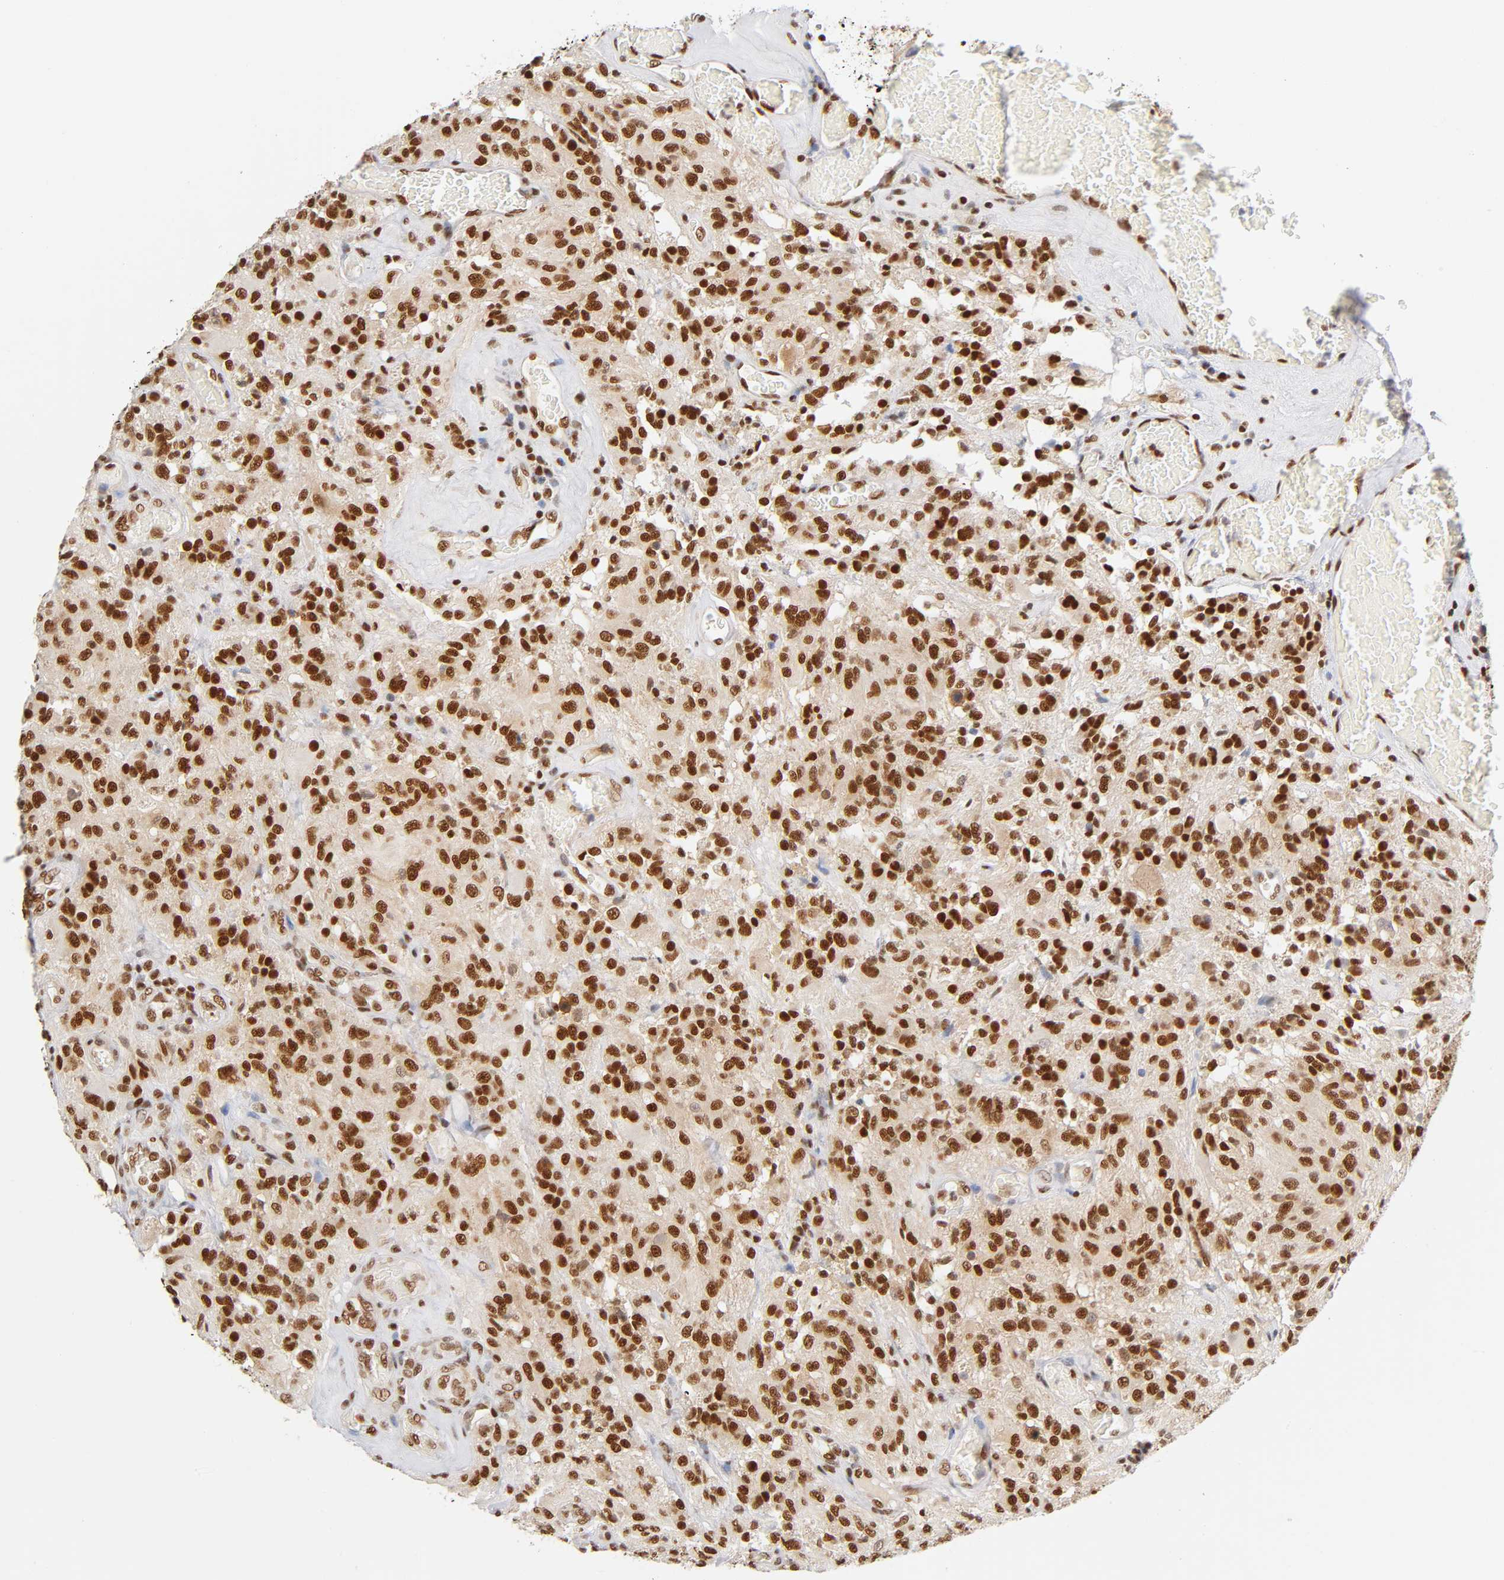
{"staining": {"intensity": "strong", "quantity": ">75%", "location": "nuclear"}, "tissue": "glioma", "cell_type": "Tumor cells", "image_type": "cancer", "snomed": [{"axis": "morphology", "description": "Normal tissue, NOS"}, {"axis": "morphology", "description": "Glioma, malignant, High grade"}, {"axis": "topography", "description": "Cerebral cortex"}], "caption": "Malignant high-grade glioma stained with a brown dye demonstrates strong nuclear positive expression in about >75% of tumor cells.", "gene": "ILKAP", "patient": {"sex": "male", "age": 56}}